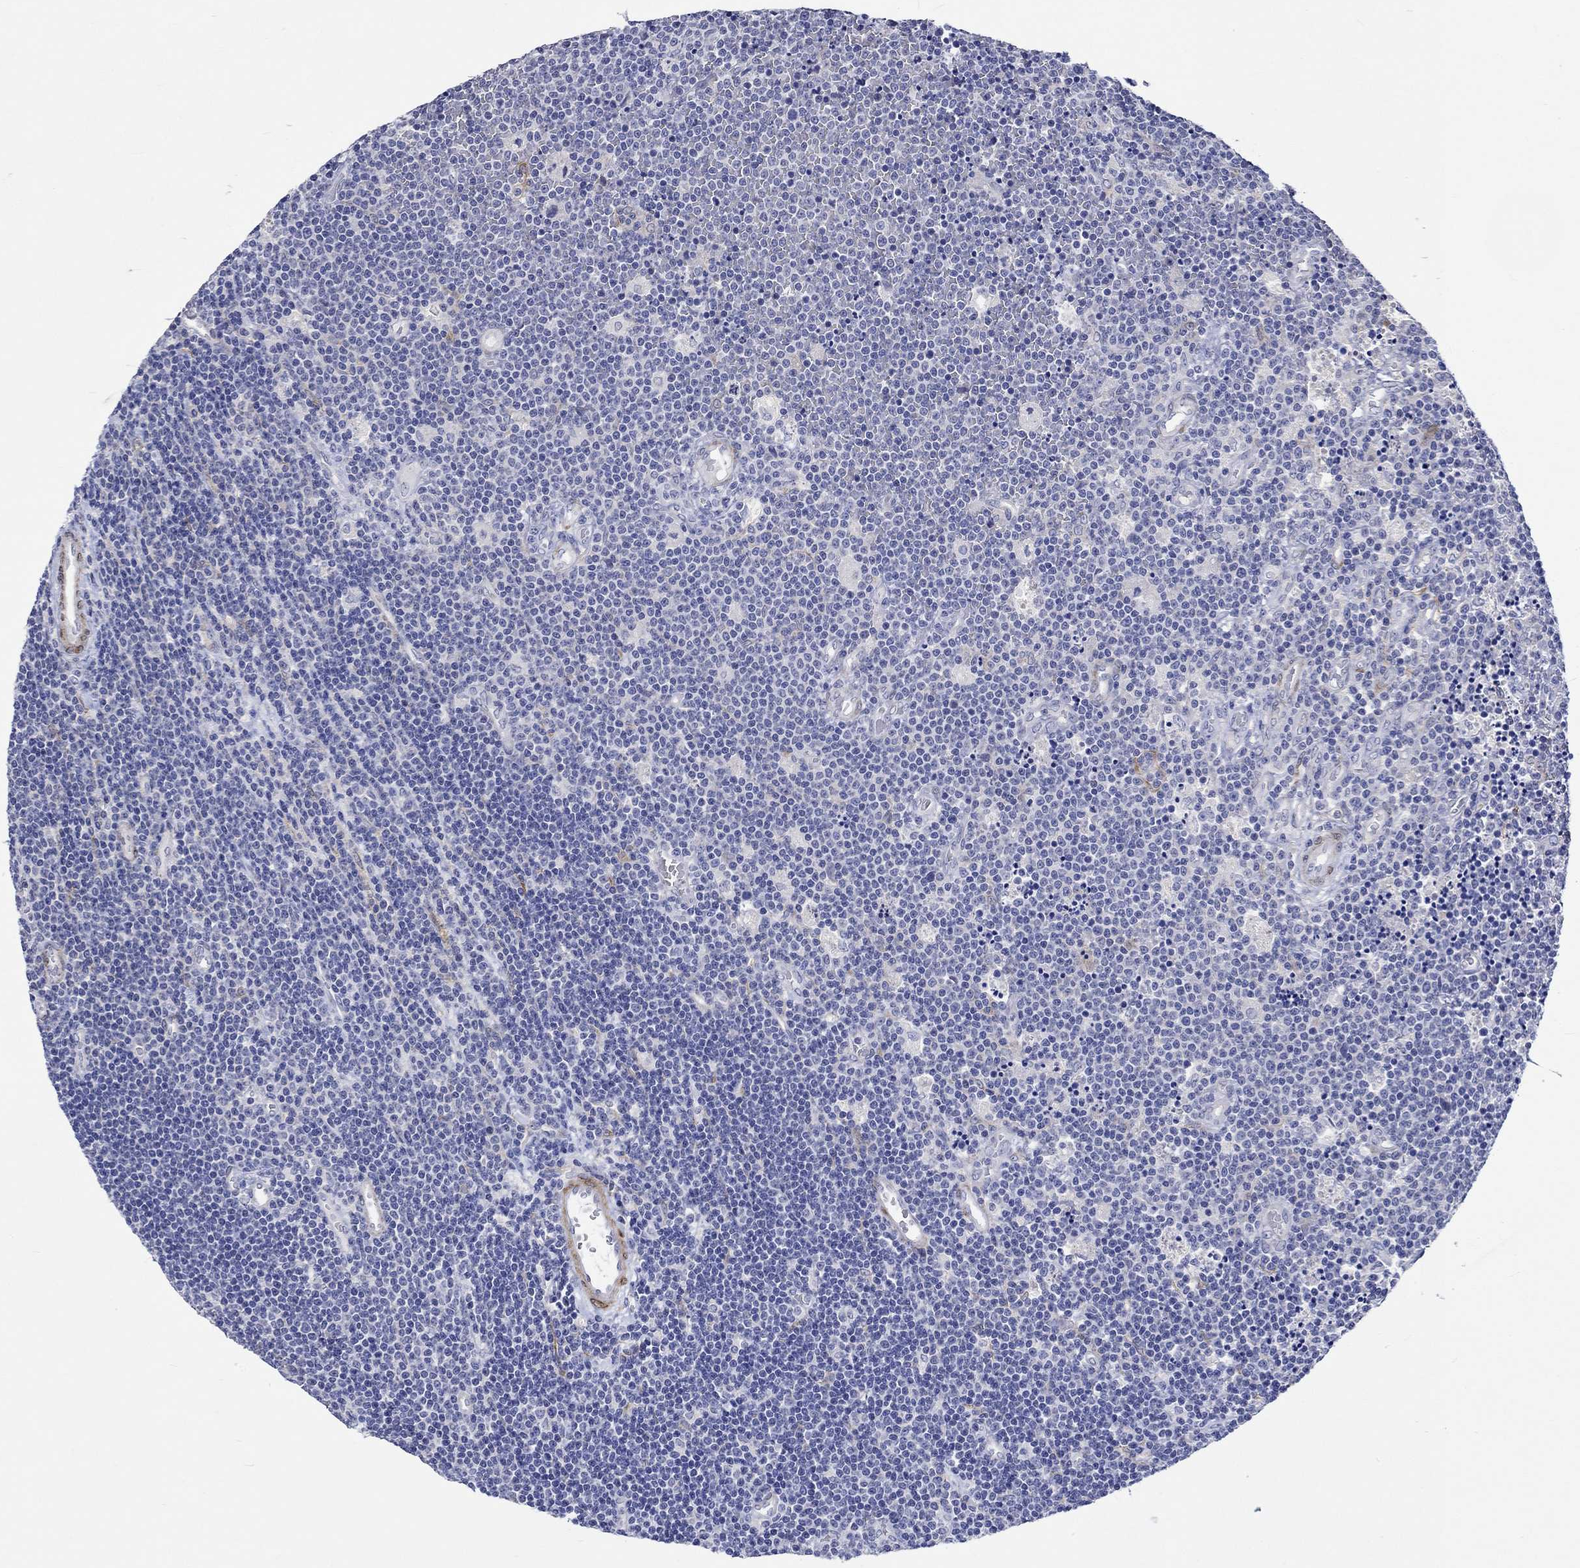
{"staining": {"intensity": "negative", "quantity": "none", "location": "none"}, "tissue": "lymphoma", "cell_type": "Tumor cells", "image_type": "cancer", "snomed": [{"axis": "morphology", "description": "Malignant lymphoma, non-Hodgkin's type, Low grade"}, {"axis": "topography", "description": "Brain"}], "caption": "This is an immunohistochemistry (IHC) image of human lymphoma. There is no staining in tumor cells.", "gene": "CRYAB", "patient": {"sex": "female", "age": 66}}